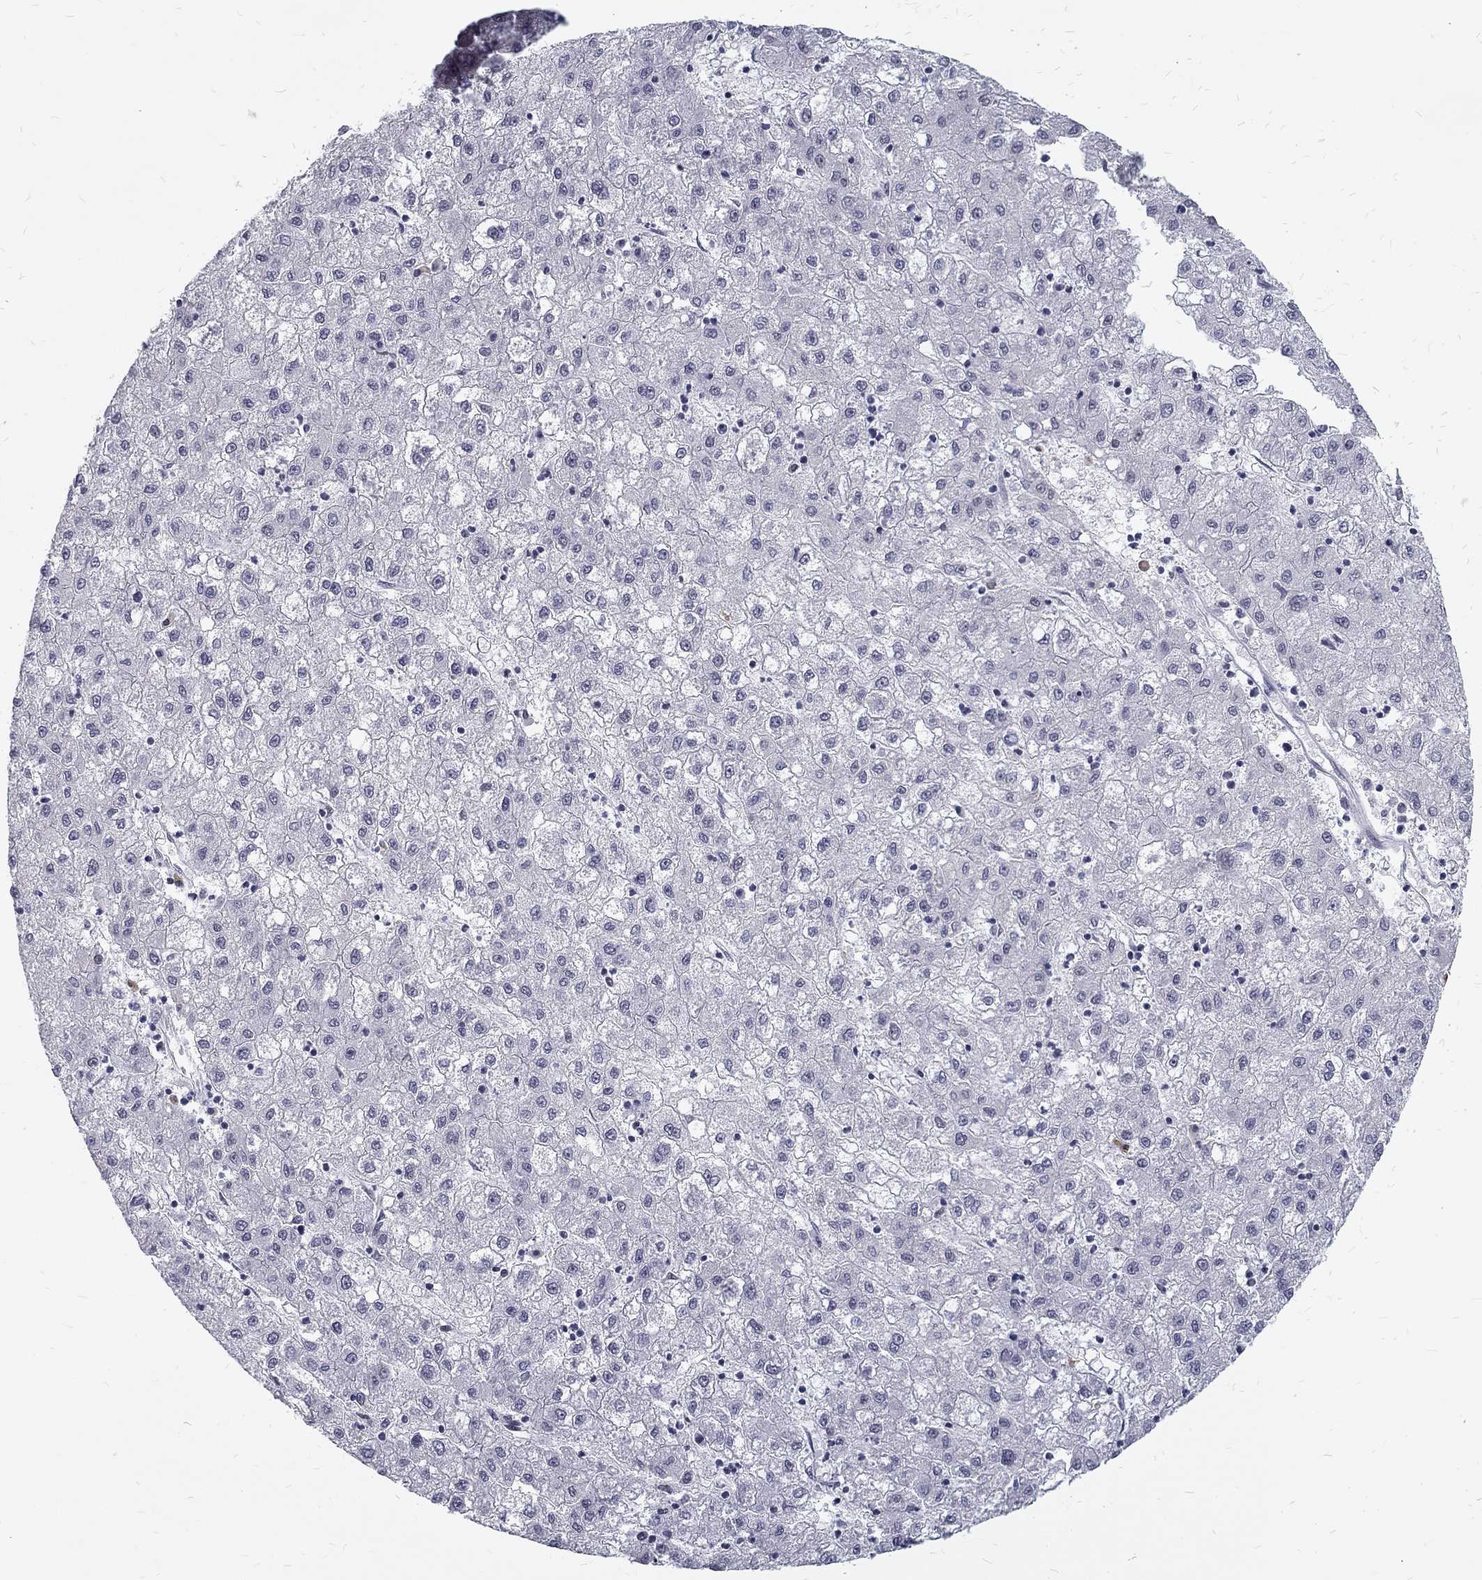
{"staining": {"intensity": "negative", "quantity": "none", "location": "none"}, "tissue": "liver cancer", "cell_type": "Tumor cells", "image_type": "cancer", "snomed": [{"axis": "morphology", "description": "Carcinoma, Hepatocellular, NOS"}, {"axis": "topography", "description": "Liver"}], "caption": "The image exhibits no staining of tumor cells in liver cancer. The staining is performed using DAB (3,3'-diaminobenzidine) brown chromogen with nuclei counter-stained in using hematoxylin.", "gene": "SNORC", "patient": {"sex": "male", "age": 72}}